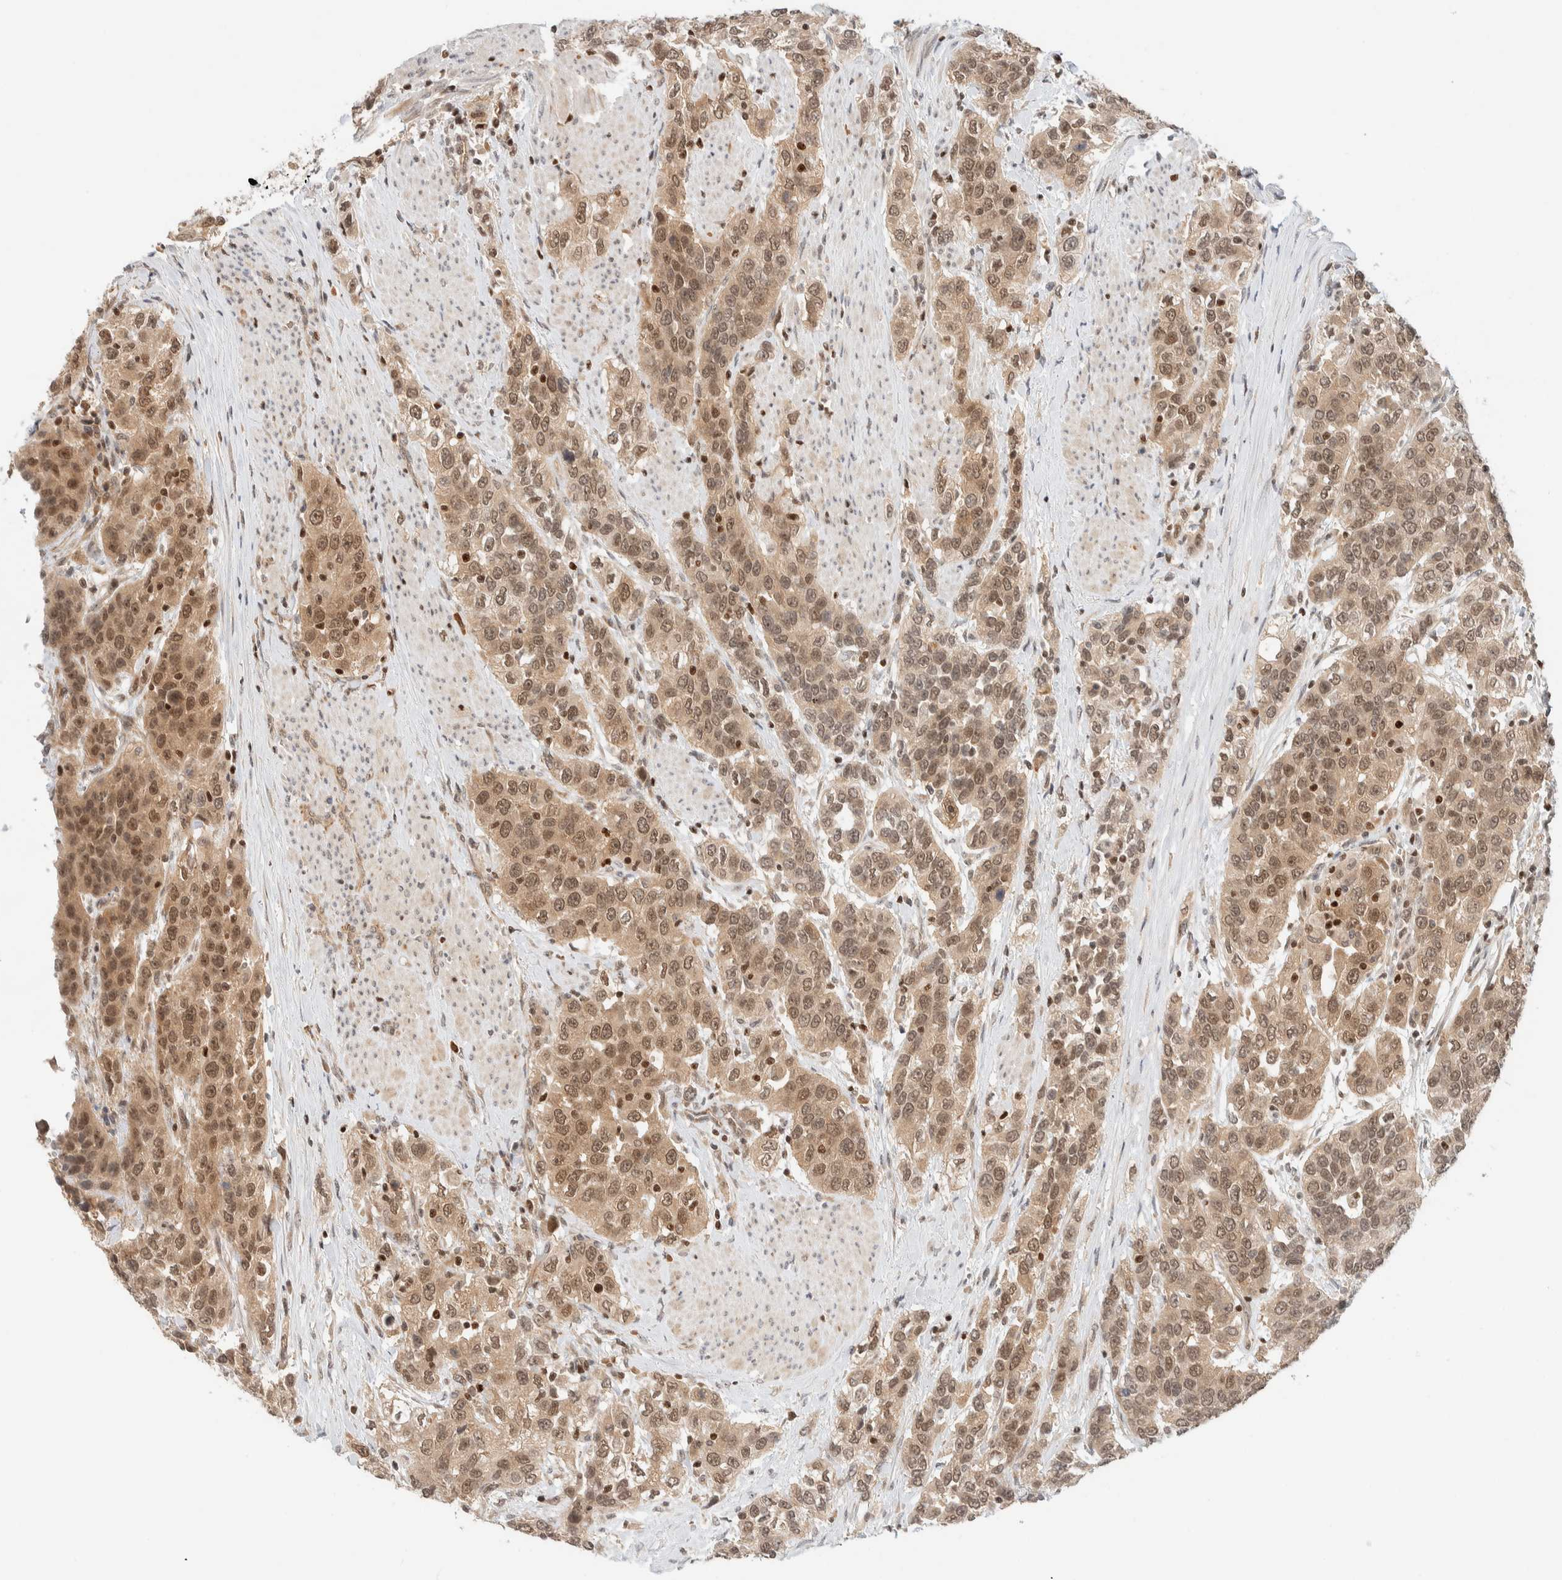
{"staining": {"intensity": "moderate", "quantity": ">75%", "location": "cytoplasmic/membranous,nuclear"}, "tissue": "urothelial cancer", "cell_type": "Tumor cells", "image_type": "cancer", "snomed": [{"axis": "morphology", "description": "Urothelial carcinoma, High grade"}, {"axis": "topography", "description": "Urinary bladder"}], "caption": "There is medium levels of moderate cytoplasmic/membranous and nuclear expression in tumor cells of urothelial cancer, as demonstrated by immunohistochemical staining (brown color).", "gene": "C8orf76", "patient": {"sex": "female", "age": 80}}